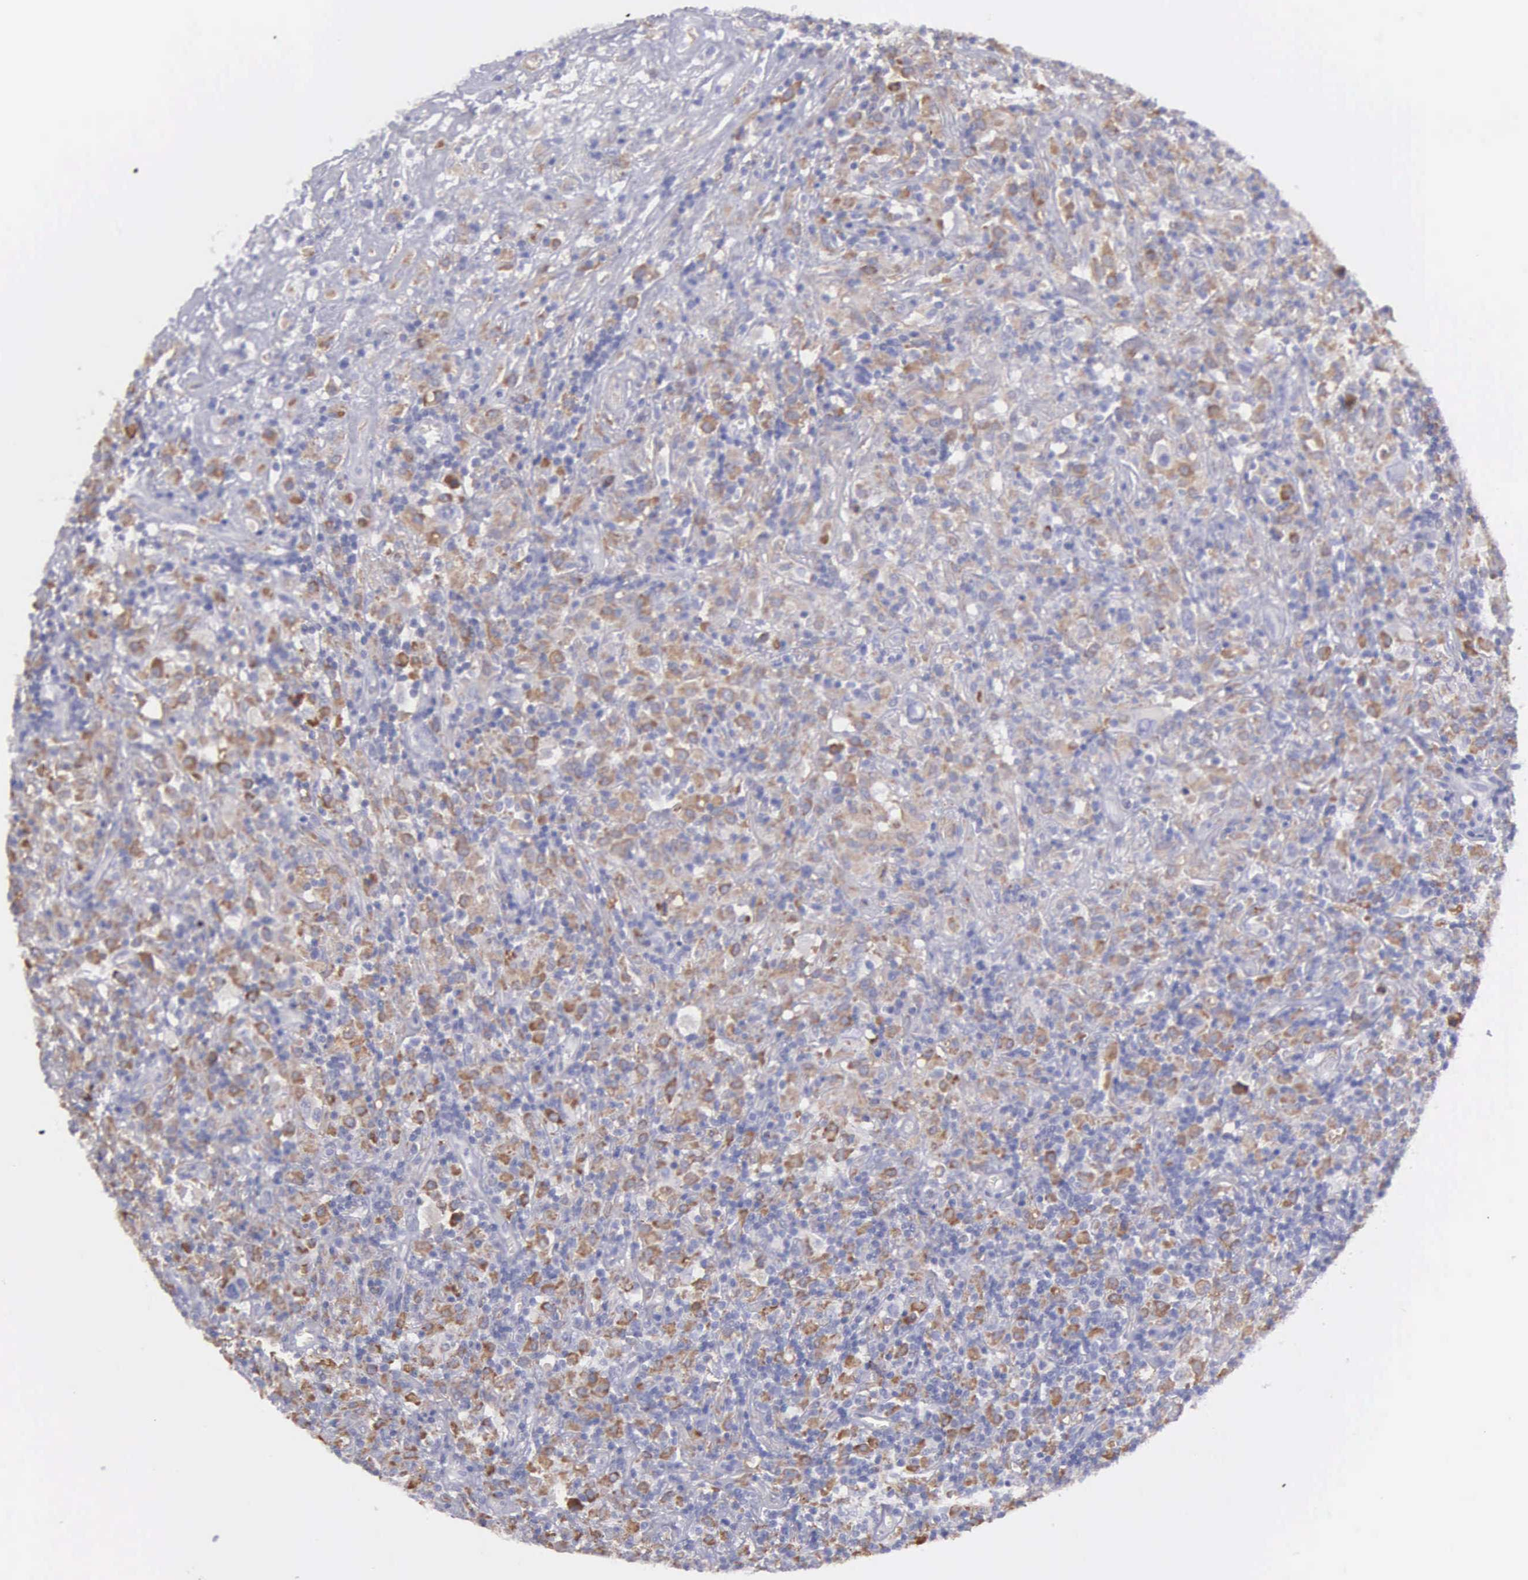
{"staining": {"intensity": "moderate", "quantity": "25%-75%", "location": "cytoplasmic/membranous"}, "tissue": "lymphoma", "cell_type": "Tumor cells", "image_type": "cancer", "snomed": [{"axis": "morphology", "description": "Hodgkin's disease, NOS"}, {"axis": "topography", "description": "Lymph node"}], "caption": "Protein analysis of lymphoma tissue displays moderate cytoplasmic/membranous positivity in about 25%-75% of tumor cells.", "gene": "TYRP1", "patient": {"sex": "male", "age": 46}}